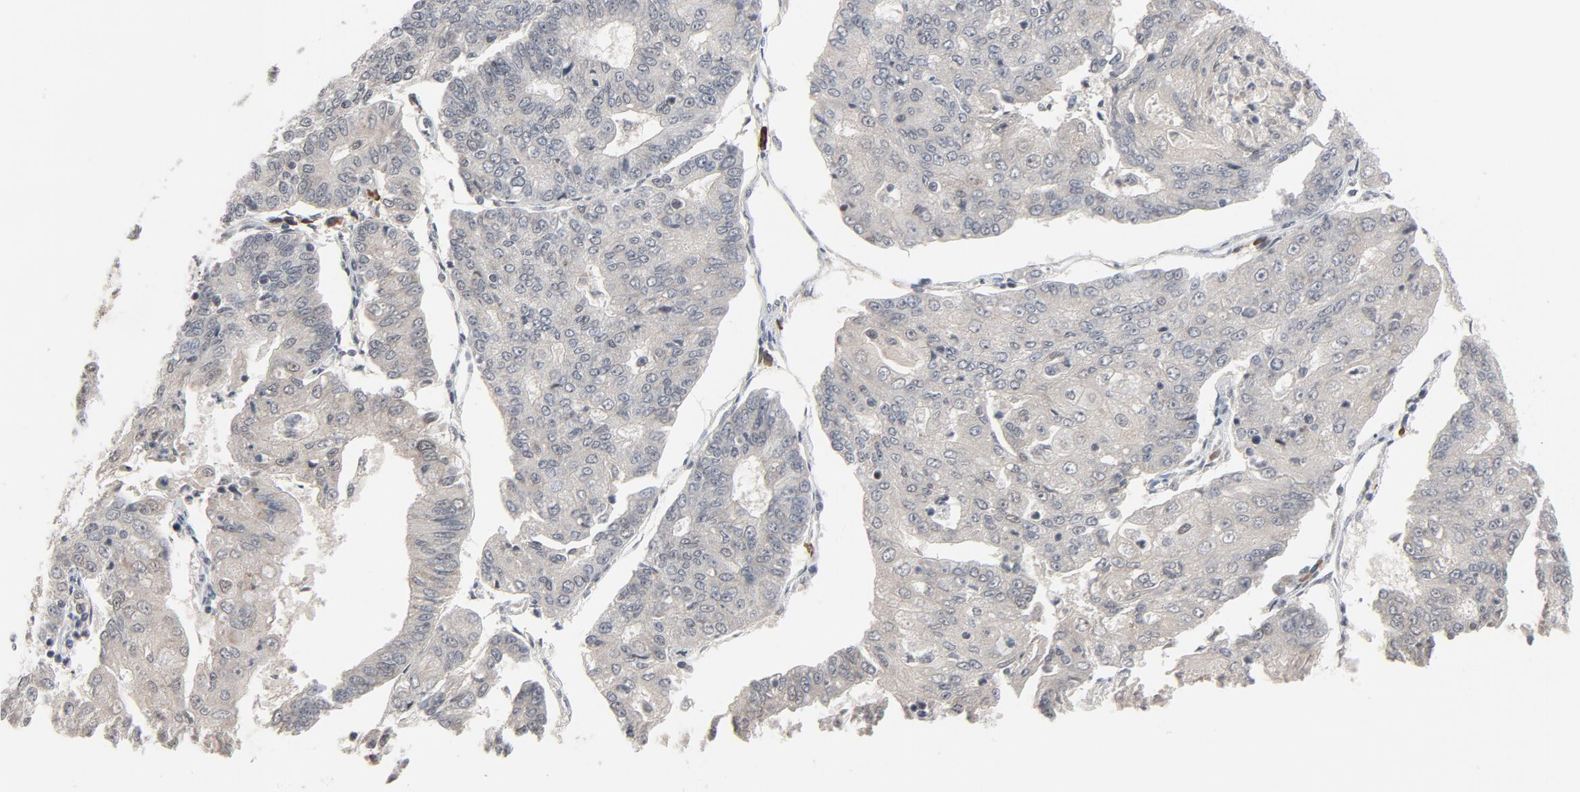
{"staining": {"intensity": "negative", "quantity": "none", "location": "none"}, "tissue": "endometrial cancer", "cell_type": "Tumor cells", "image_type": "cancer", "snomed": [{"axis": "morphology", "description": "Adenocarcinoma, NOS"}, {"axis": "topography", "description": "Endometrium"}], "caption": "The image reveals no significant expression in tumor cells of endometrial cancer. The staining is performed using DAB brown chromogen with nuclei counter-stained in using hematoxylin.", "gene": "MT3", "patient": {"sex": "female", "age": 56}}